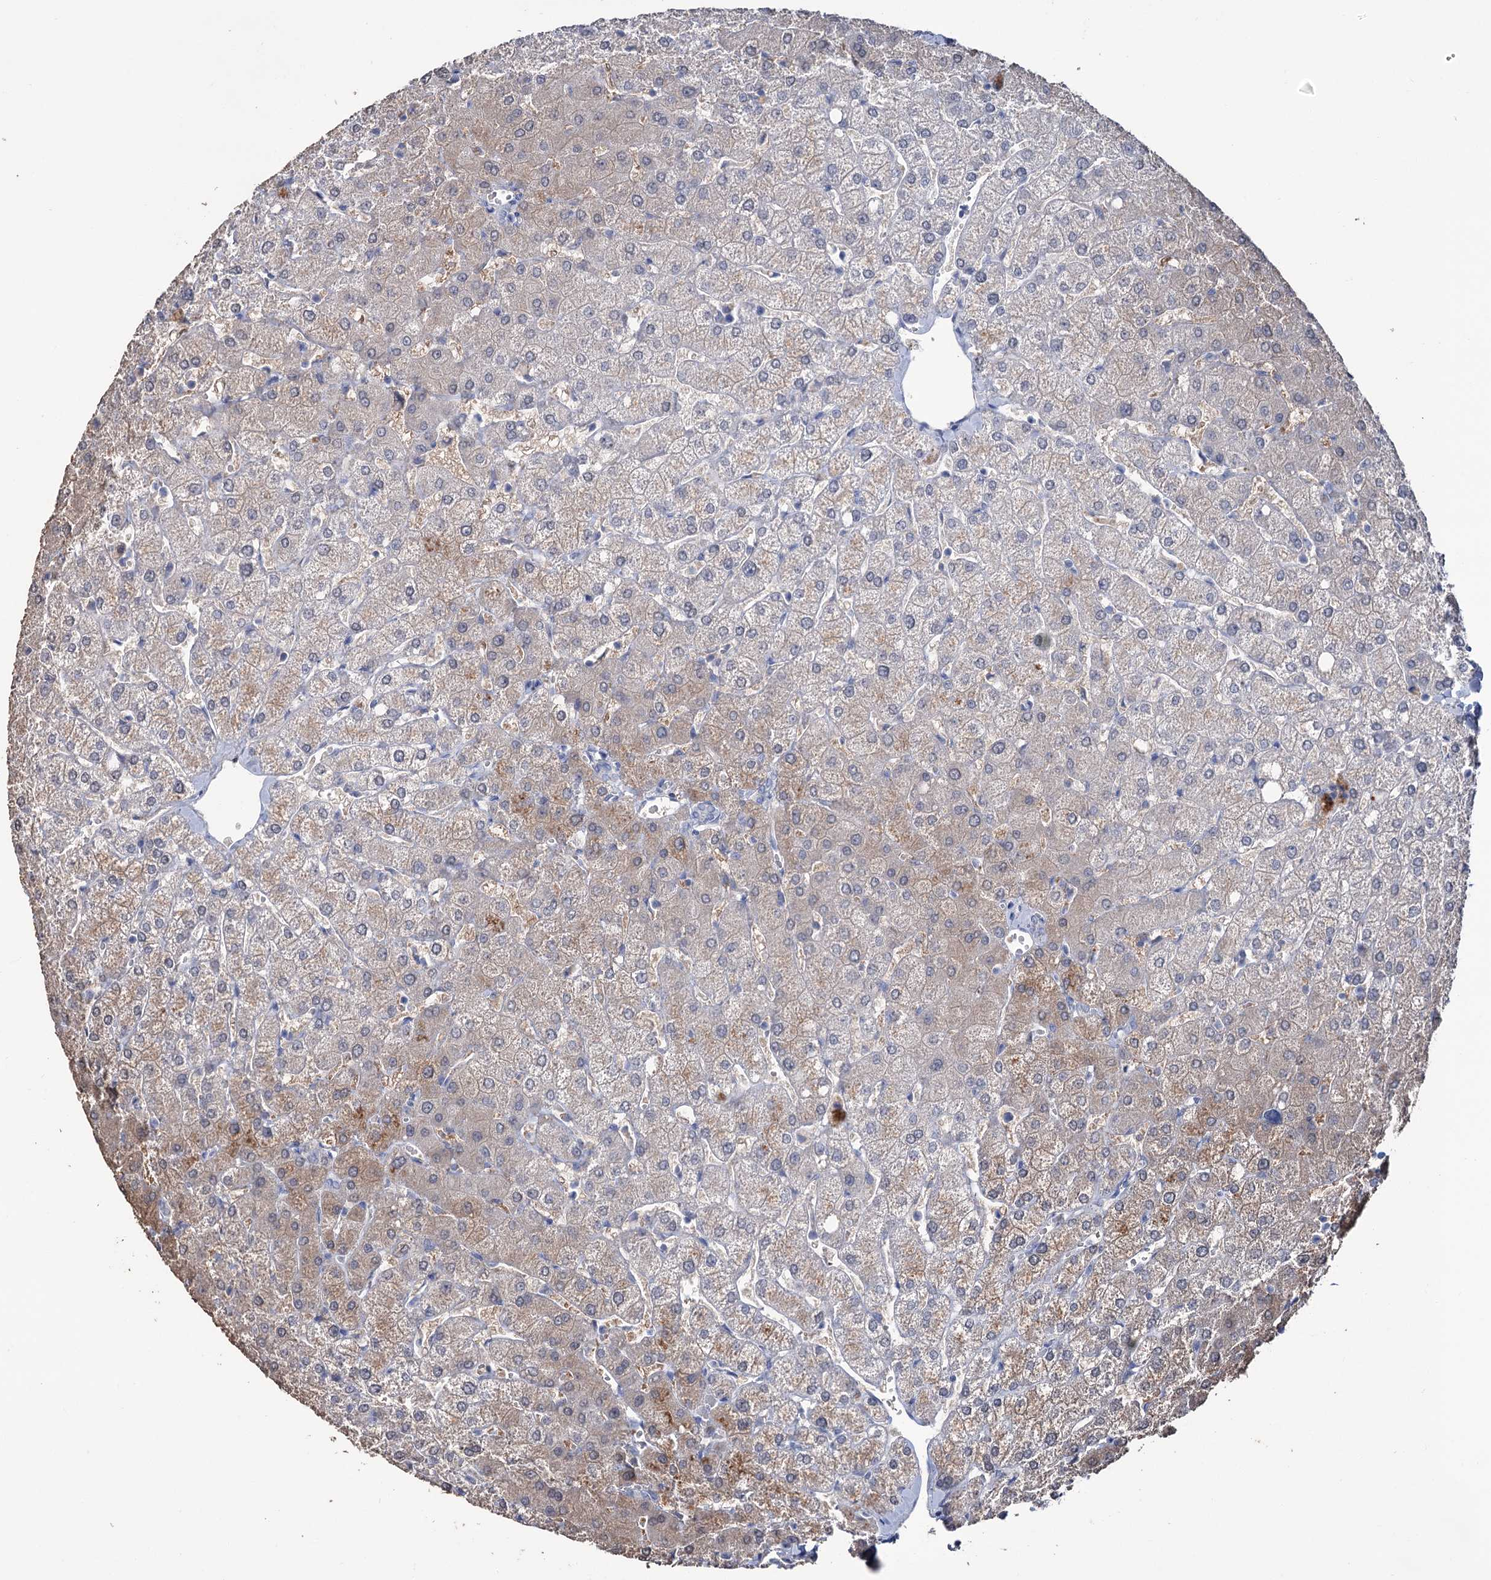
{"staining": {"intensity": "negative", "quantity": "none", "location": "none"}, "tissue": "liver", "cell_type": "Cholangiocytes", "image_type": "normal", "snomed": [{"axis": "morphology", "description": "Normal tissue, NOS"}, {"axis": "topography", "description": "Liver"}], "caption": "Protein analysis of unremarkable liver displays no significant expression in cholangiocytes. (Brightfield microscopy of DAB (3,3'-diaminobenzidine) immunohistochemistry at high magnification).", "gene": "EPB41L5", "patient": {"sex": "female", "age": 54}}